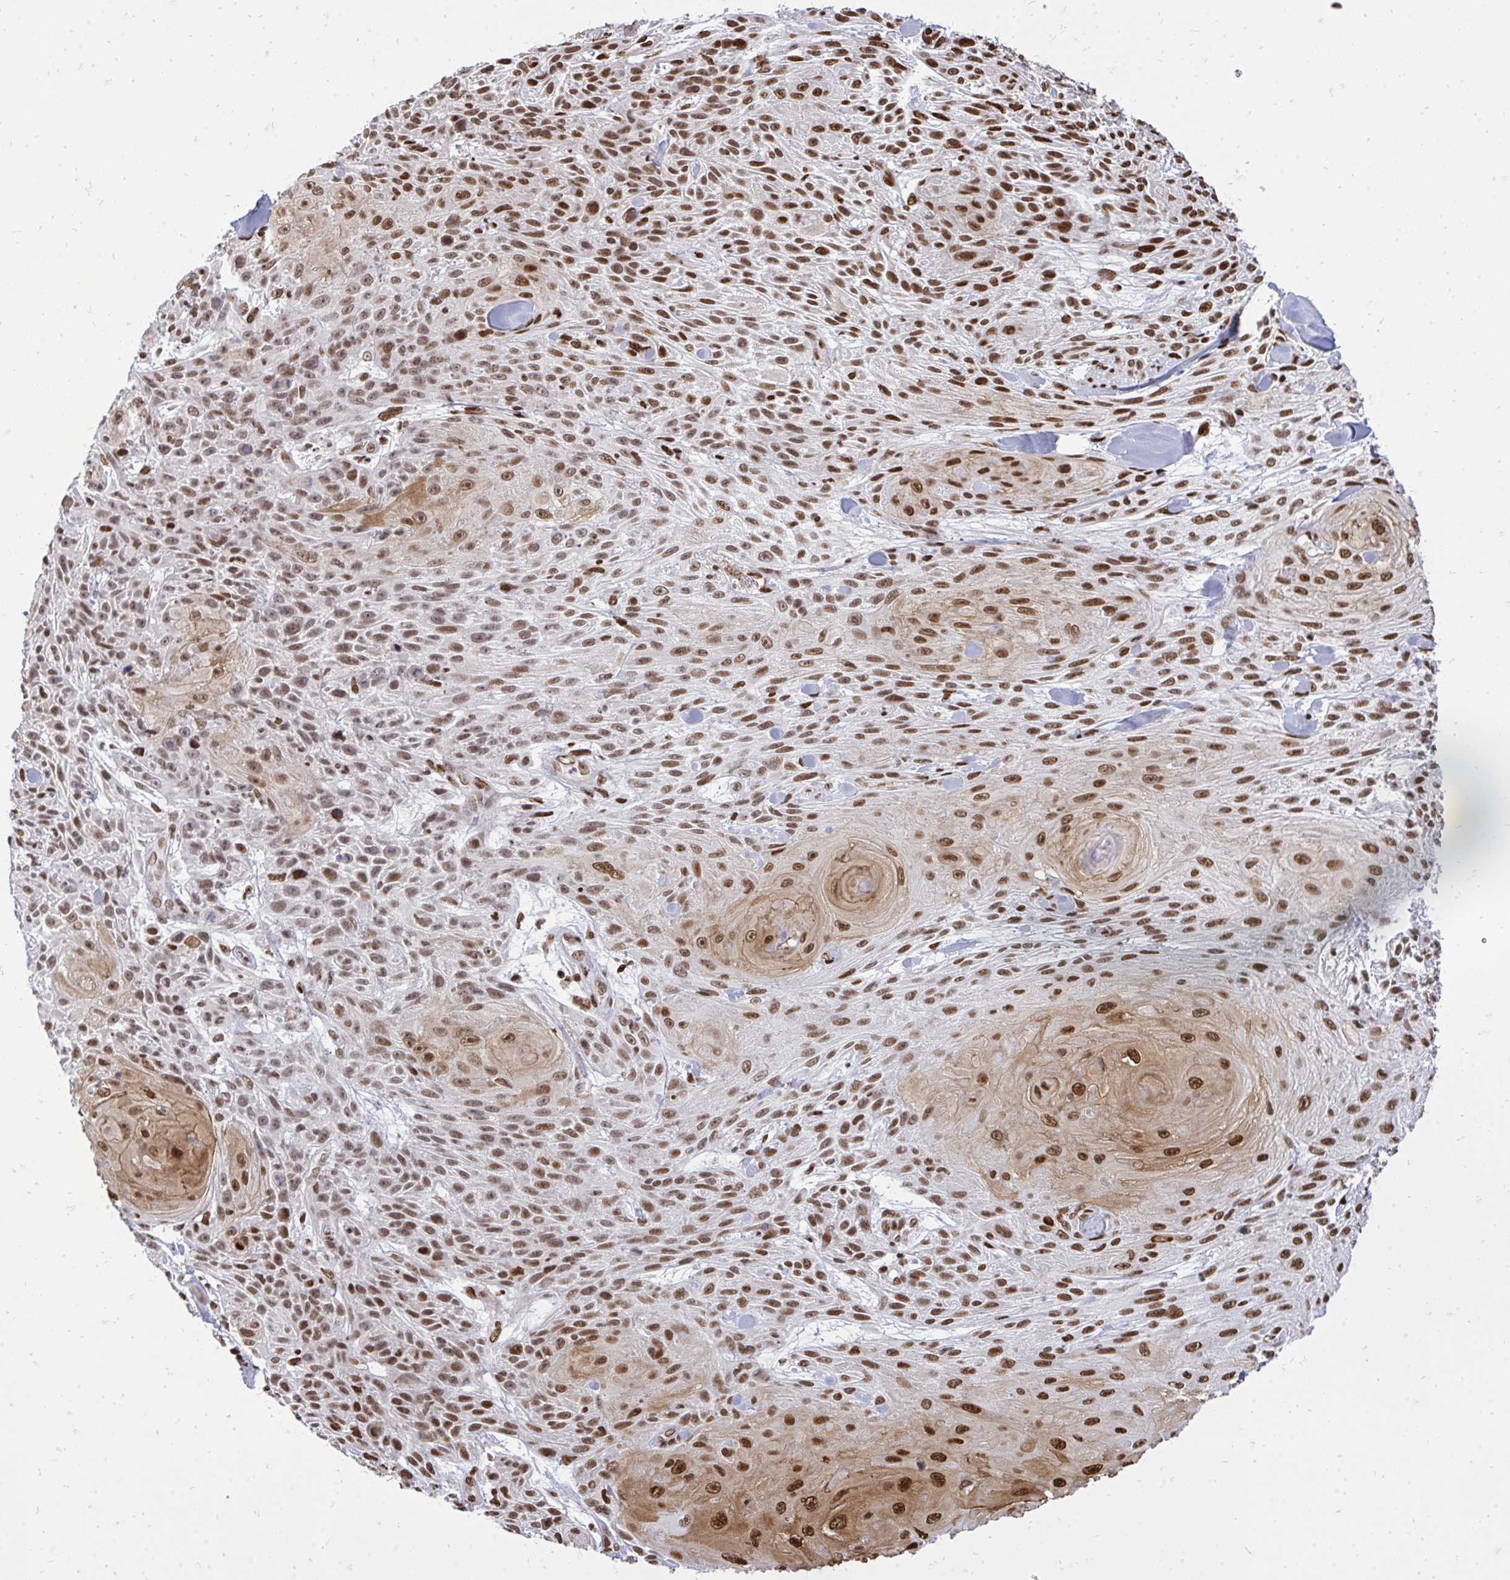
{"staining": {"intensity": "strong", "quantity": ">75%", "location": "cytoplasmic/membranous,nuclear"}, "tissue": "skin cancer", "cell_type": "Tumor cells", "image_type": "cancer", "snomed": [{"axis": "morphology", "description": "Squamous cell carcinoma, NOS"}, {"axis": "topography", "description": "Skin"}], "caption": "Human skin squamous cell carcinoma stained with a protein marker displays strong staining in tumor cells.", "gene": "TBL1Y", "patient": {"sex": "male", "age": 88}}